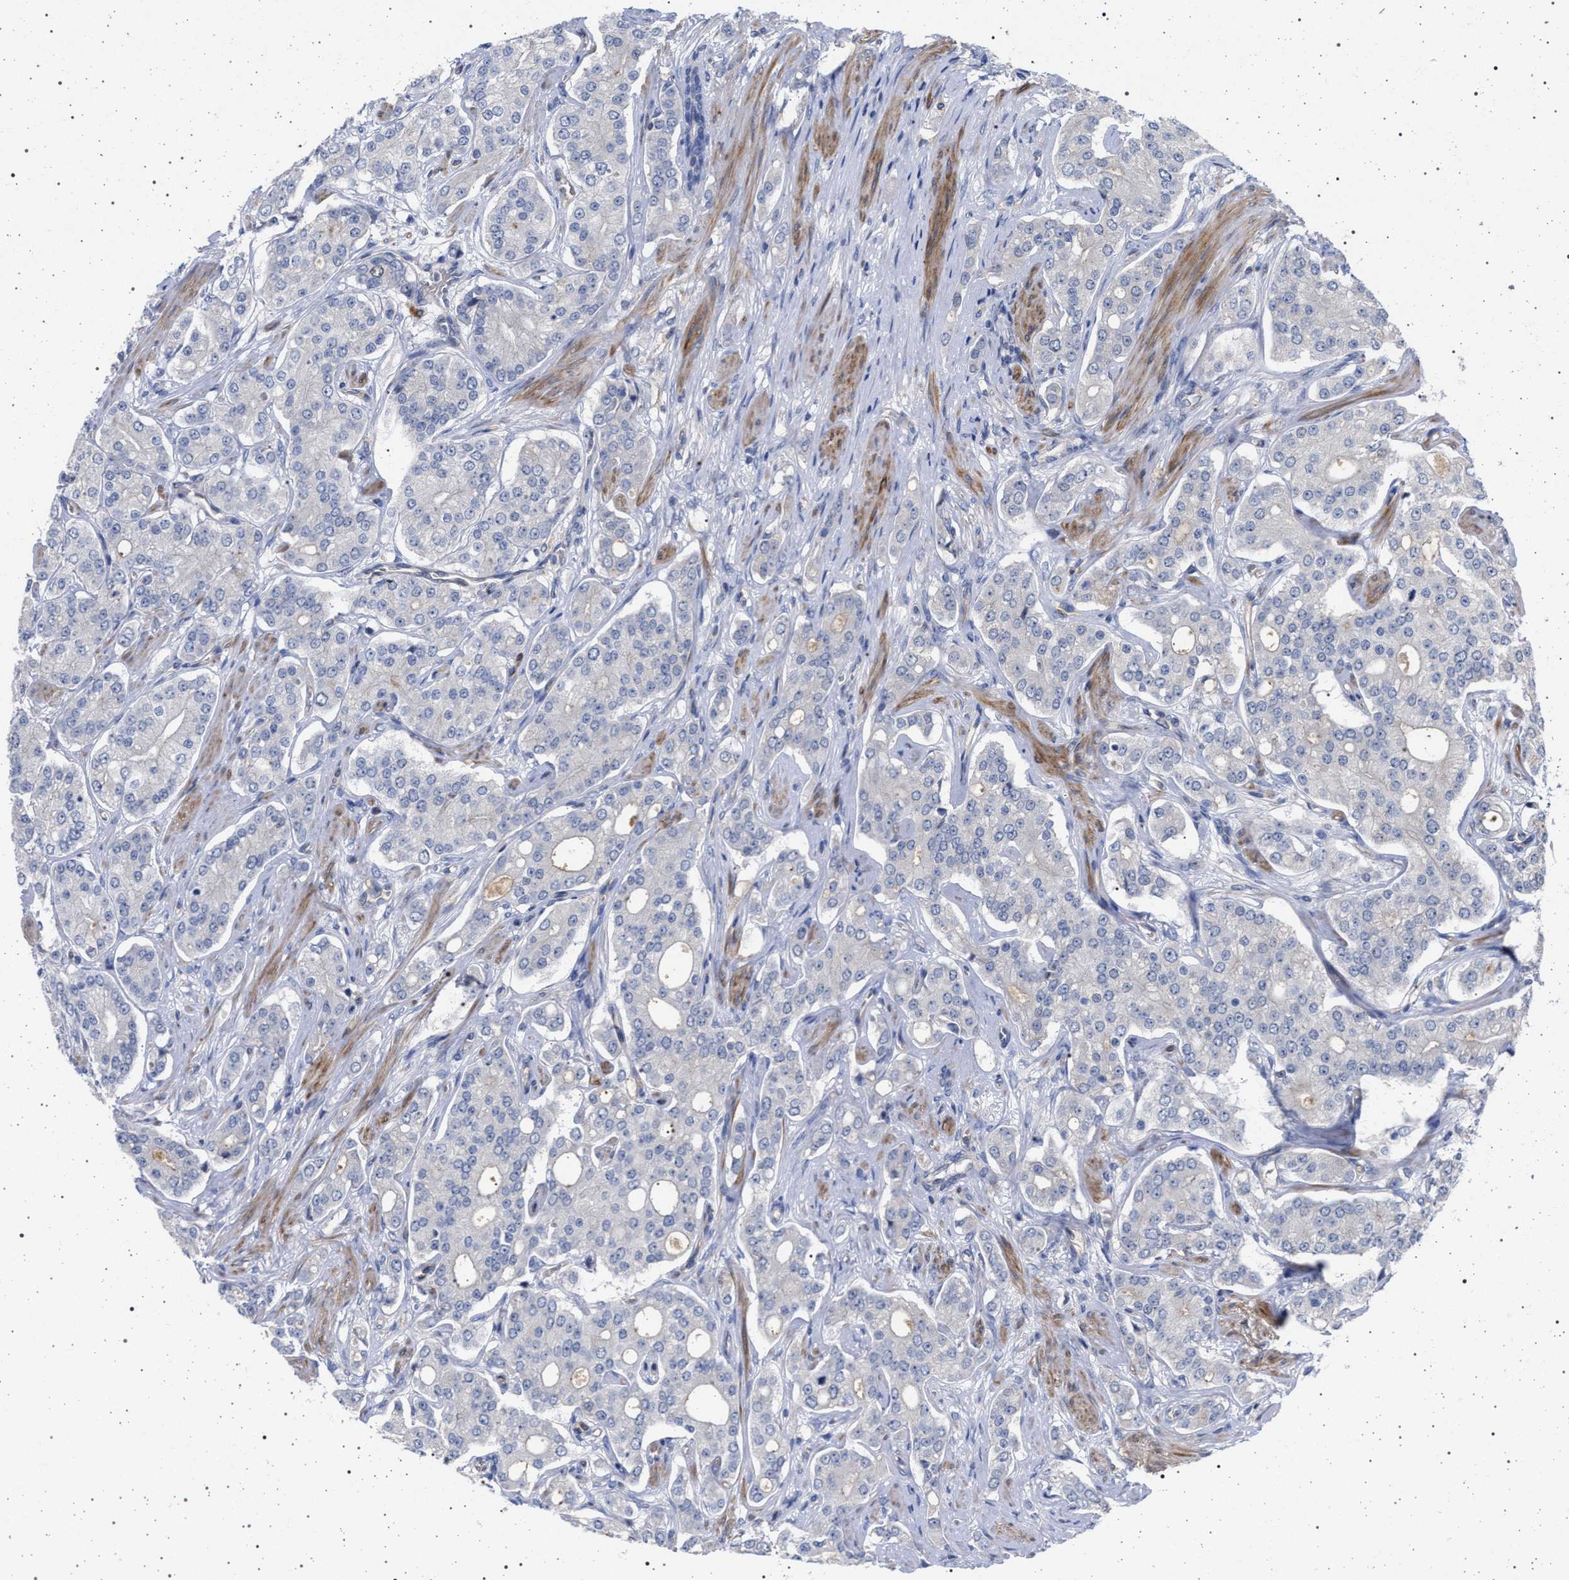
{"staining": {"intensity": "negative", "quantity": "none", "location": "none"}, "tissue": "prostate cancer", "cell_type": "Tumor cells", "image_type": "cancer", "snomed": [{"axis": "morphology", "description": "Adenocarcinoma, High grade"}, {"axis": "topography", "description": "Prostate"}], "caption": "Human prostate high-grade adenocarcinoma stained for a protein using IHC exhibits no staining in tumor cells.", "gene": "RBM48", "patient": {"sex": "male", "age": 71}}